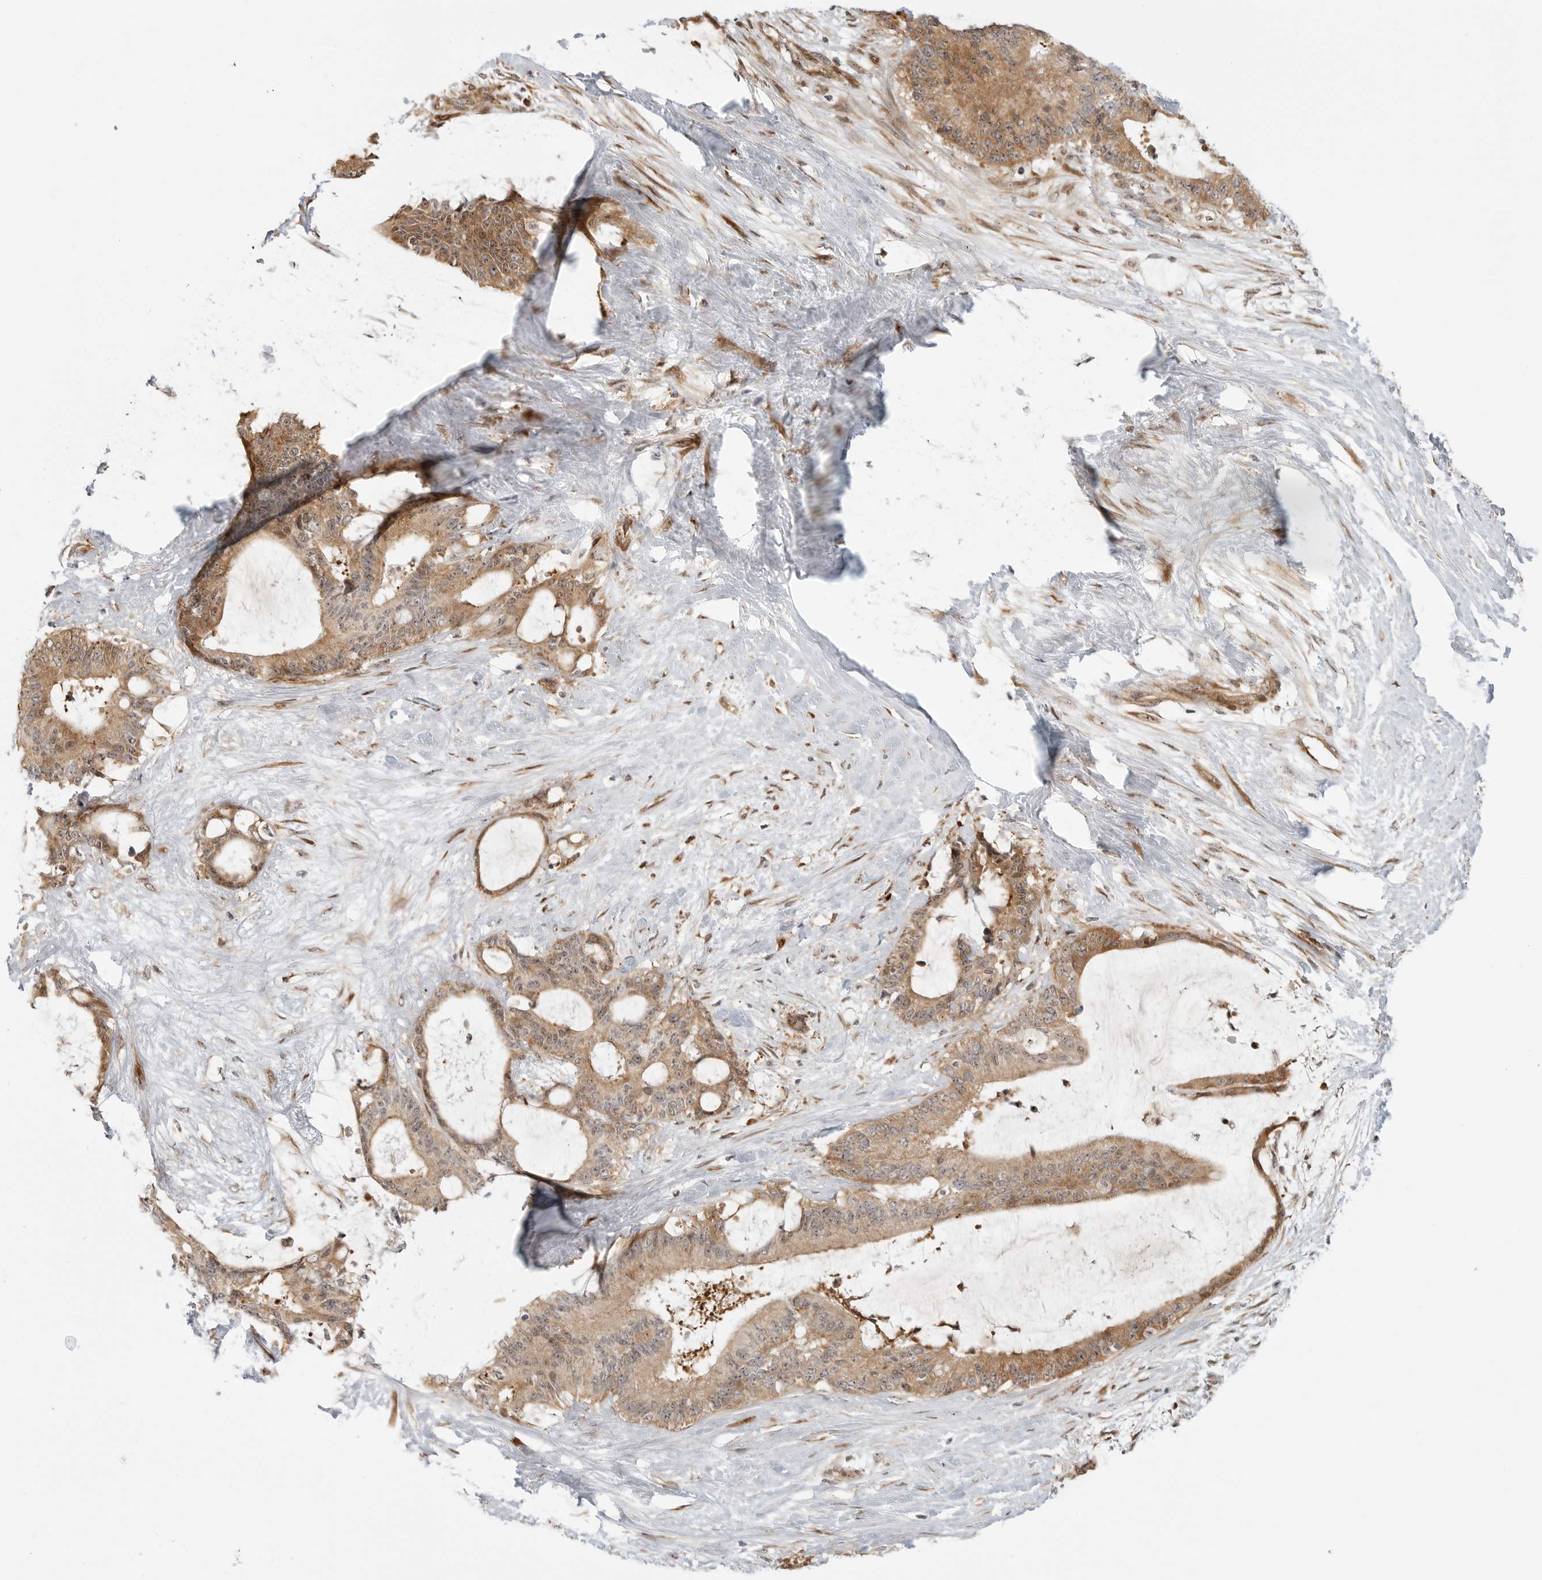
{"staining": {"intensity": "moderate", "quantity": ">75%", "location": "cytoplasmic/membranous,nuclear"}, "tissue": "liver cancer", "cell_type": "Tumor cells", "image_type": "cancer", "snomed": [{"axis": "morphology", "description": "Normal tissue, NOS"}, {"axis": "morphology", "description": "Cholangiocarcinoma"}, {"axis": "topography", "description": "Liver"}, {"axis": "topography", "description": "Peripheral nerve tissue"}], "caption": "Brown immunohistochemical staining in human liver cancer shows moderate cytoplasmic/membranous and nuclear staining in approximately >75% of tumor cells. Using DAB (3,3'-diaminobenzidine) (brown) and hematoxylin (blue) stains, captured at high magnification using brightfield microscopy.", "gene": "DSCC1", "patient": {"sex": "female", "age": 73}}